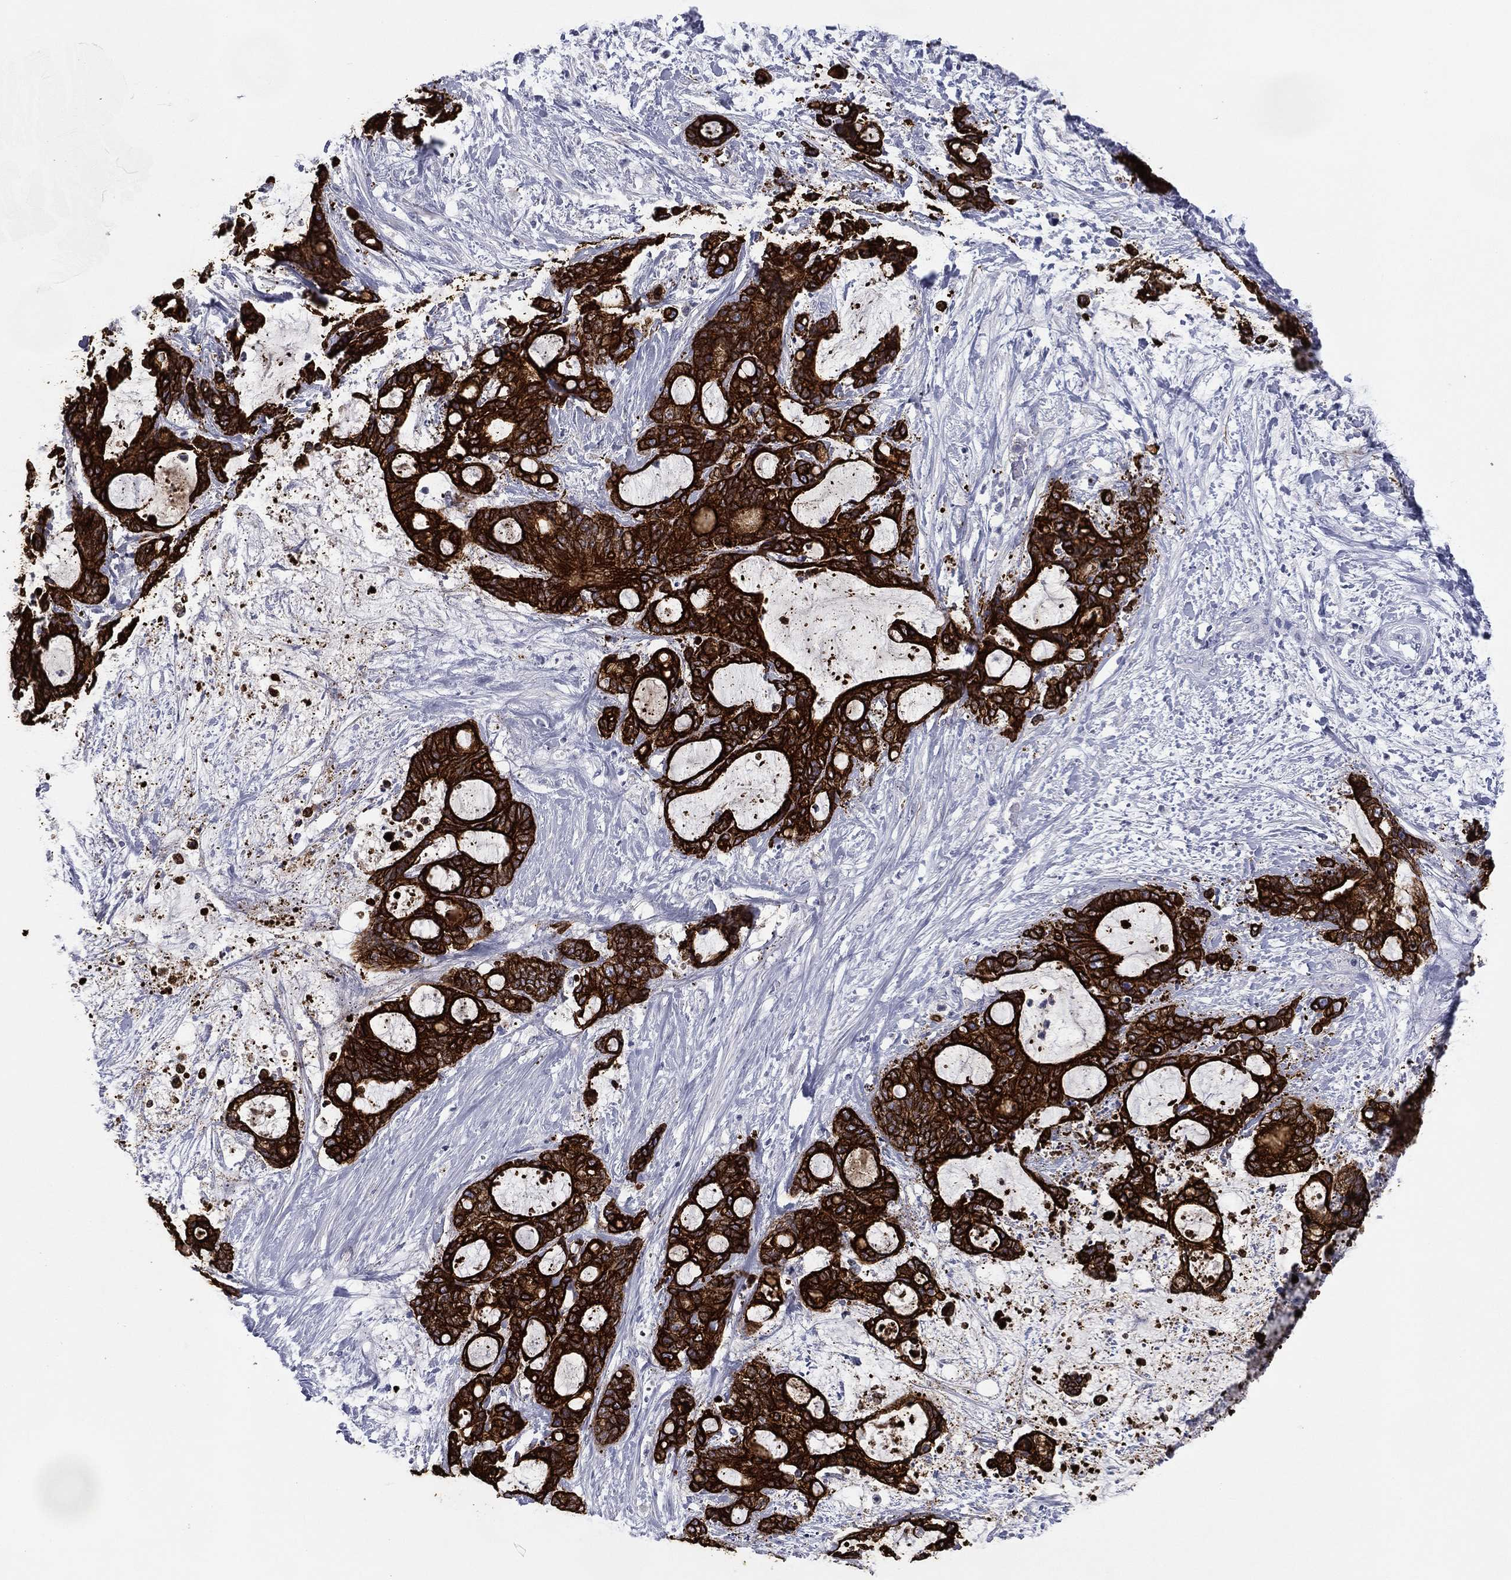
{"staining": {"intensity": "strong", "quantity": ">75%", "location": "cytoplasmic/membranous"}, "tissue": "liver cancer", "cell_type": "Tumor cells", "image_type": "cancer", "snomed": [{"axis": "morphology", "description": "Normal tissue, NOS"}, {"axis": "morphology", "description": "Cholangiocarcinoma"}, {"axis": "topography", "description": "Liver"}, {"axis": "topography", "description": "Peripheral nerve tissue"}], "caption": "Immunohistochemistry (IHC) of liver cholangiocarcinoma shows high levels of strong cytoplasmic/membranous staining in approximately >75% of tumor cells.", "gene": "KRT7", "patient": {"sex": "female", "age": 73}}